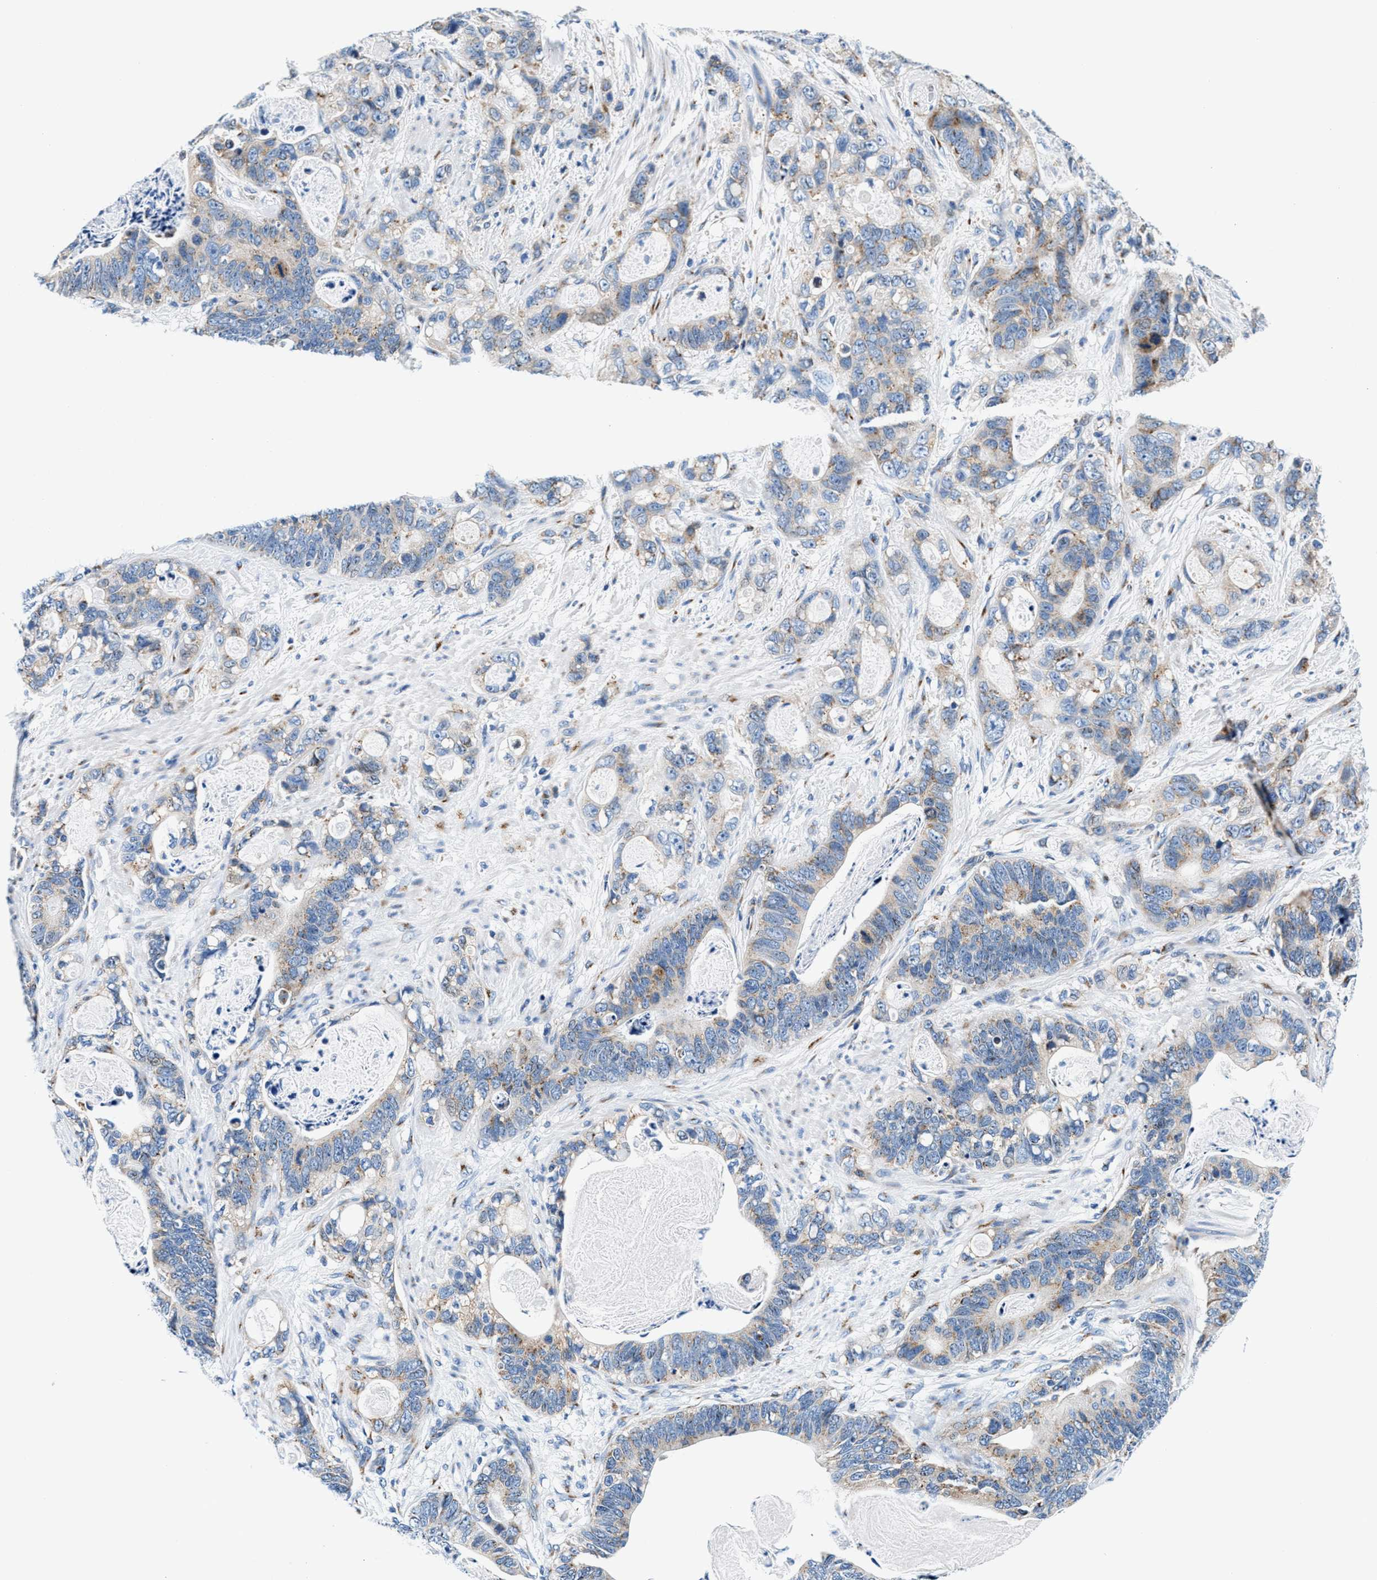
{"staining": {"intensity": "weak", "quantity": "25%-75%", "location": "cytoplasmic/membranous"}, "tissue": "stomach cancer", "cell_type": "Tumor cells", "image_type": "cancer", "snomed": [{"axis": "morphology", "description": "Normal tissue, NOS"}, {"axis": "morphology", "description": "Adenocarcinoma, NOS"}, {"axis": "topography", "description": "Stomach"}], "caption": "Weak cytoplasmic/membranous positivity for a protein is seen in about 25%-75% of tumor cells of stomach cancer using immunohistochemistry (IHC).", "gene": "VPS53", "patient": {"sex": "female", "age": 89}}